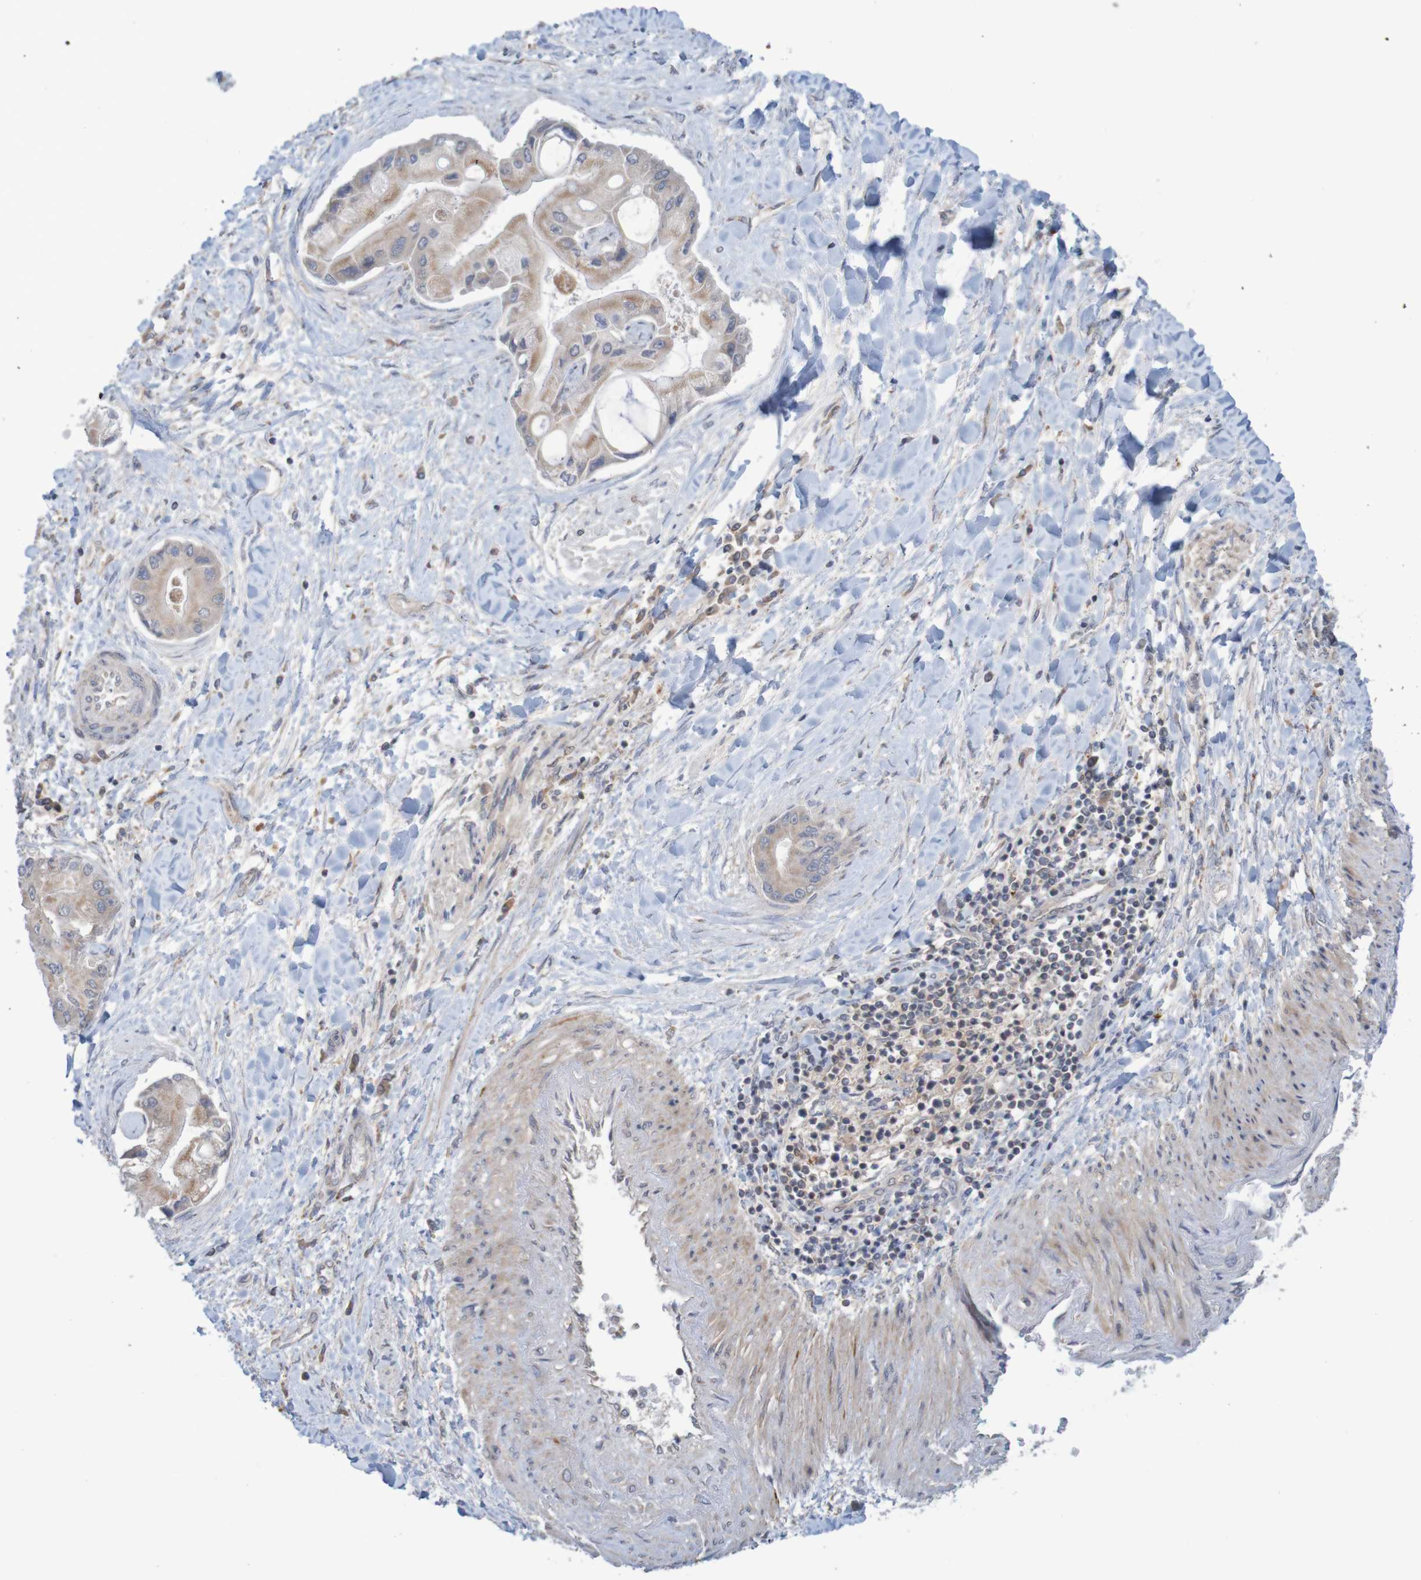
{"staining": {"intensity": "weak", "quantity": ">75%", "location": "cytoplasmic/membranous"}, "tissue": "liver cancer", "cell_type": "Tumor cells", "image_type": "cancer", "snomed": [{"axis": "morphology", "description": "Cholangiocarcinoma"}, {"axis": "topography", "description": "Liver"}], "caption": "IHC micrograph of human cholangiocarcinoma (liver) stained for a protein (brown), which shows low levels of weak cytoplasmic/membranous staining in approximately >75% of tumor cells.", "gene": "ANKK1", "patient": {"sex": "male", "age": 50}}